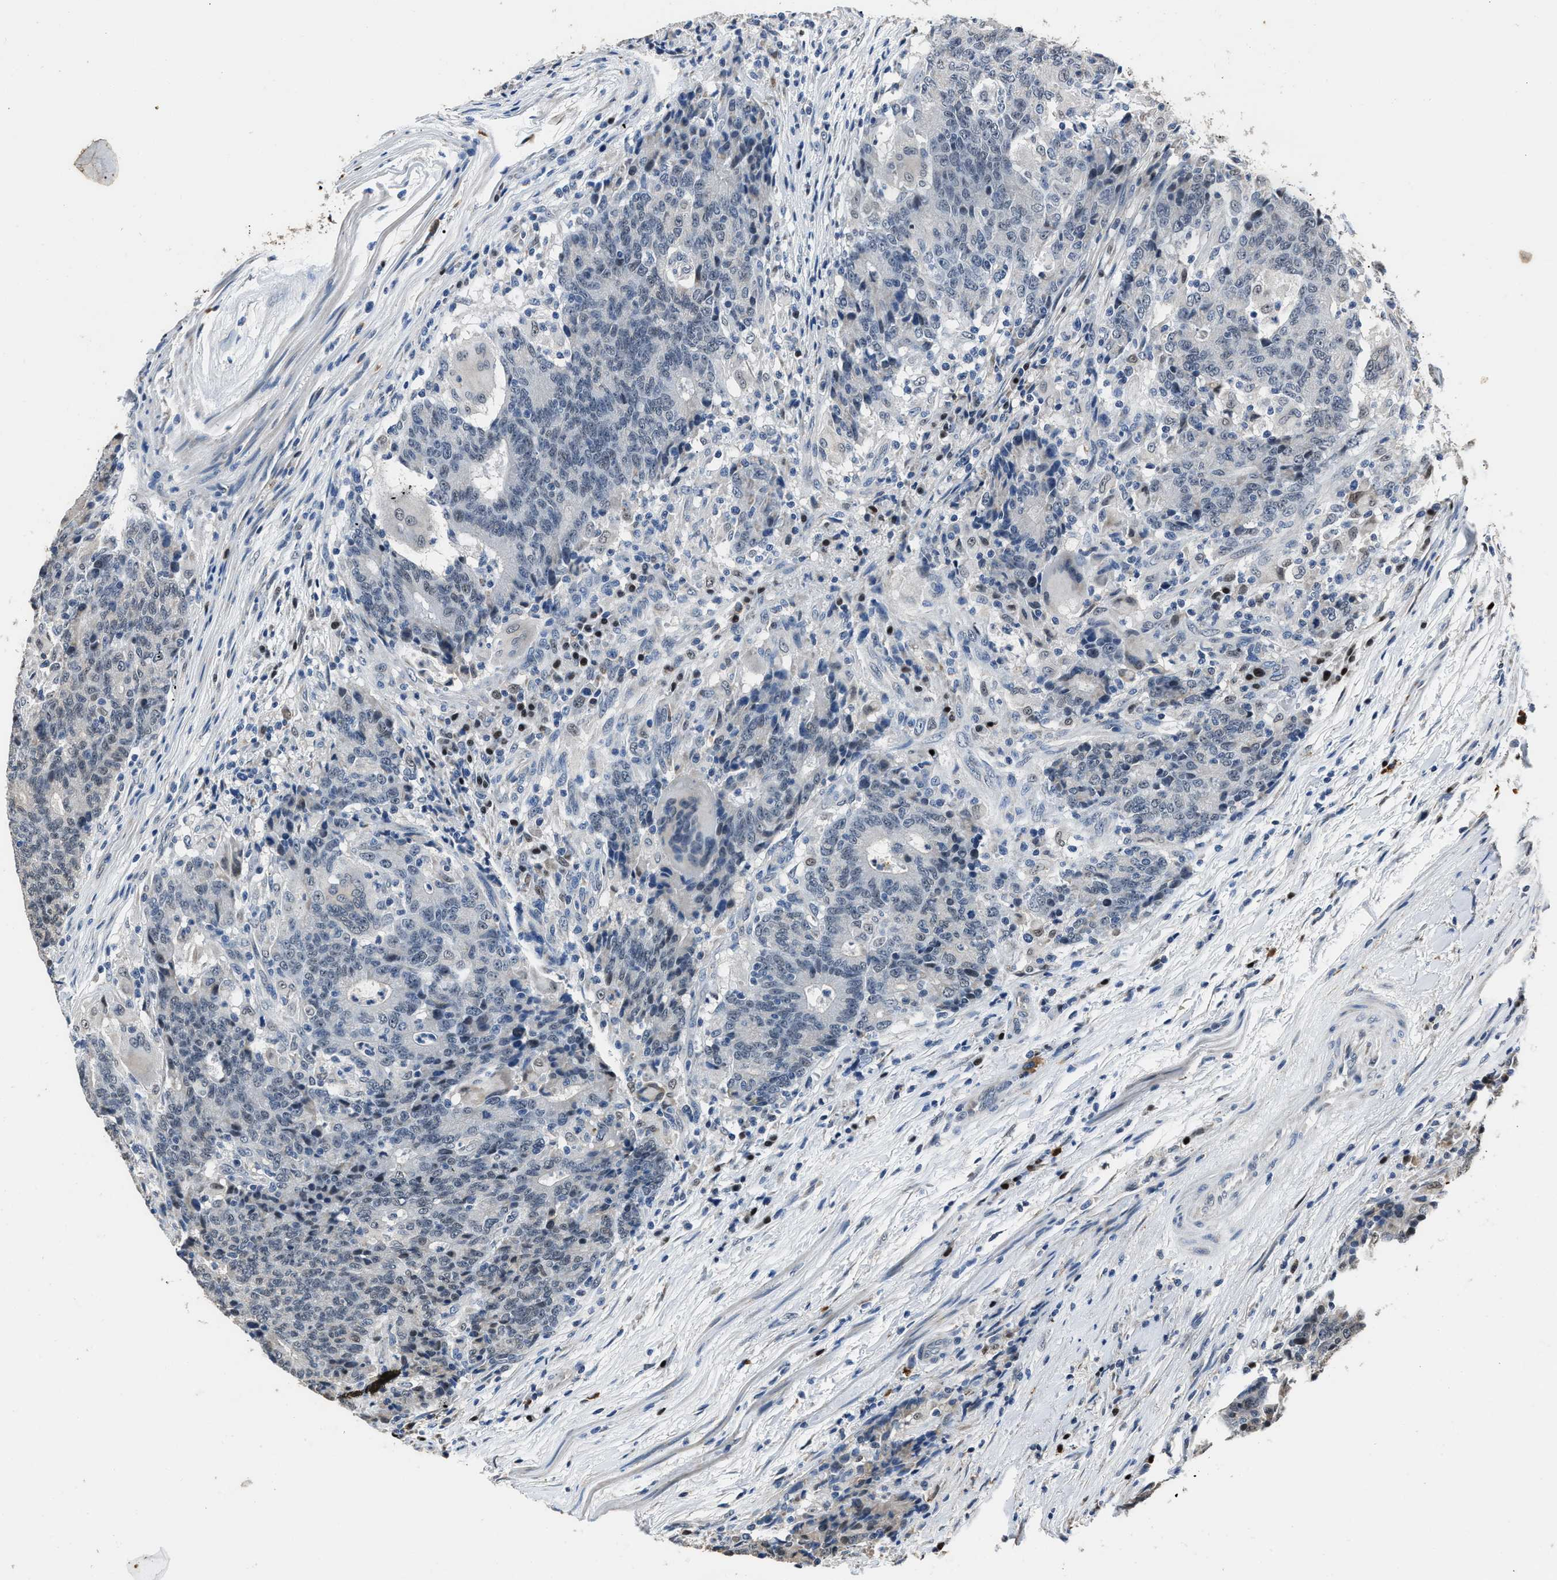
{"staining": {"intensity": "negative", "quantity": "none", "location": "none"}, "tissue": "colorectal cancer", "cell_type": "Tumor cells", "image_type": "cancer", "snomed": [{"axis": "morphology", "description": "Normal tissue, NOS"}, {"axis": "morphology", "description": "Adenocarcinoma, NOS"}, {"axis": "topography", "description": "Colon"}], "caption": "DAB immunohistochemical staining of human colorectal adenocarcinoma displays no significant staining in tumor cells. The staining is performed using DAB (3,3'-diaminobenzidine) brown chromogen with nuclei counter-stained in using hematoxylin.", "gene": "NSUN5", "patient": {"sex": "female", "age": 75}}